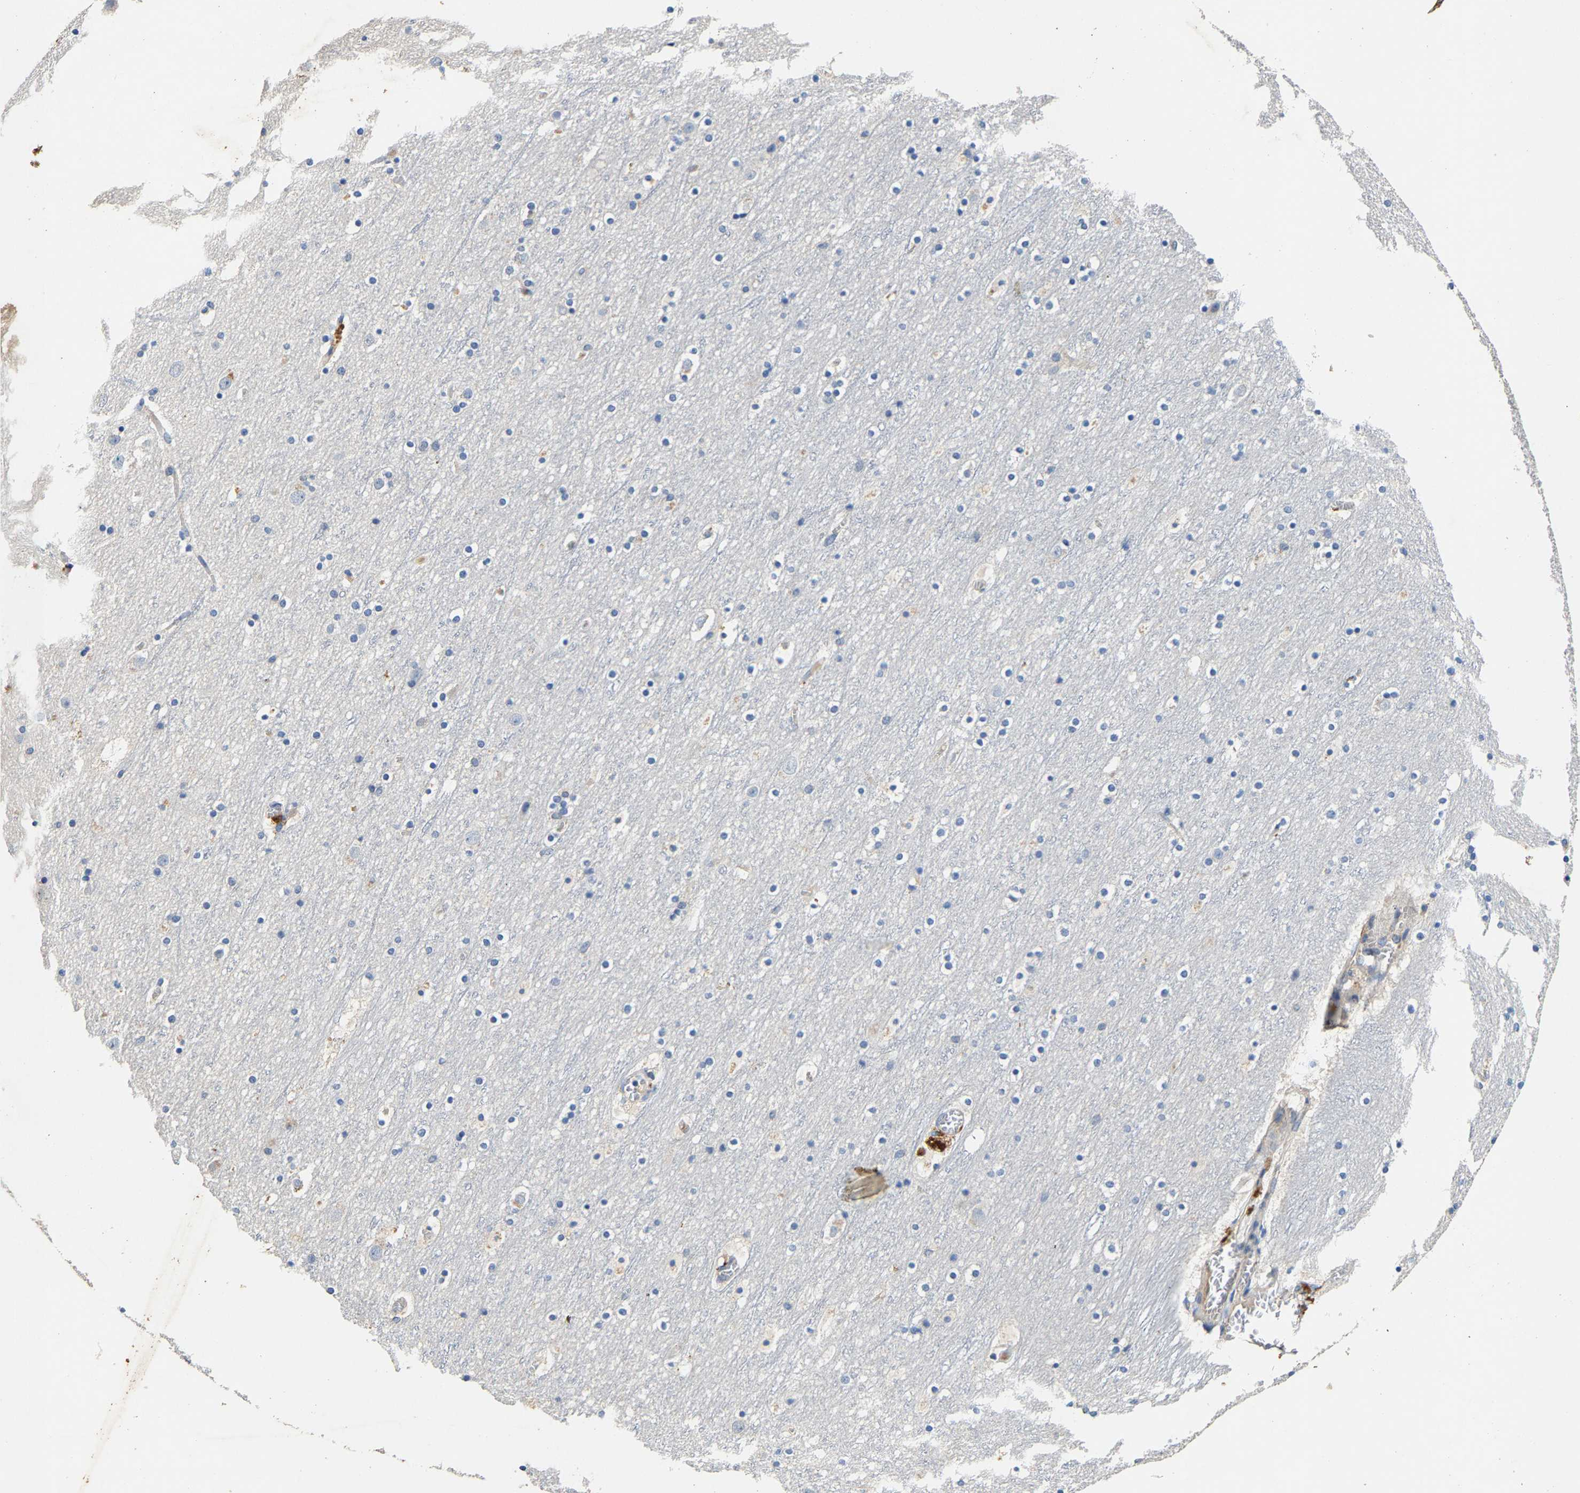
{"staining": {"intensity": "negative", "quantity": "none", "location": "none"}, "tissue": "cerebral cortex", "cell_type": "Endothelial cells", "image_type": "normal", "snomed": [{"axis": "morphology", "description": "Normal tissue, NOS"}, {"axis": "topography", "description": "Cerebral cortex"}], "caption": "High power microscopy photomicrograph of an IHC photomicrograph of benign cerebral cortex, revealing no significant positivity in endothelial cells. (DAB (3,3'-diaminobenzidine) immunohistochemistry visualized using brightfield microscopy, high magnification).", "gene": "SLCO2B1", "patient": {"sex": "male", "age": 45}}